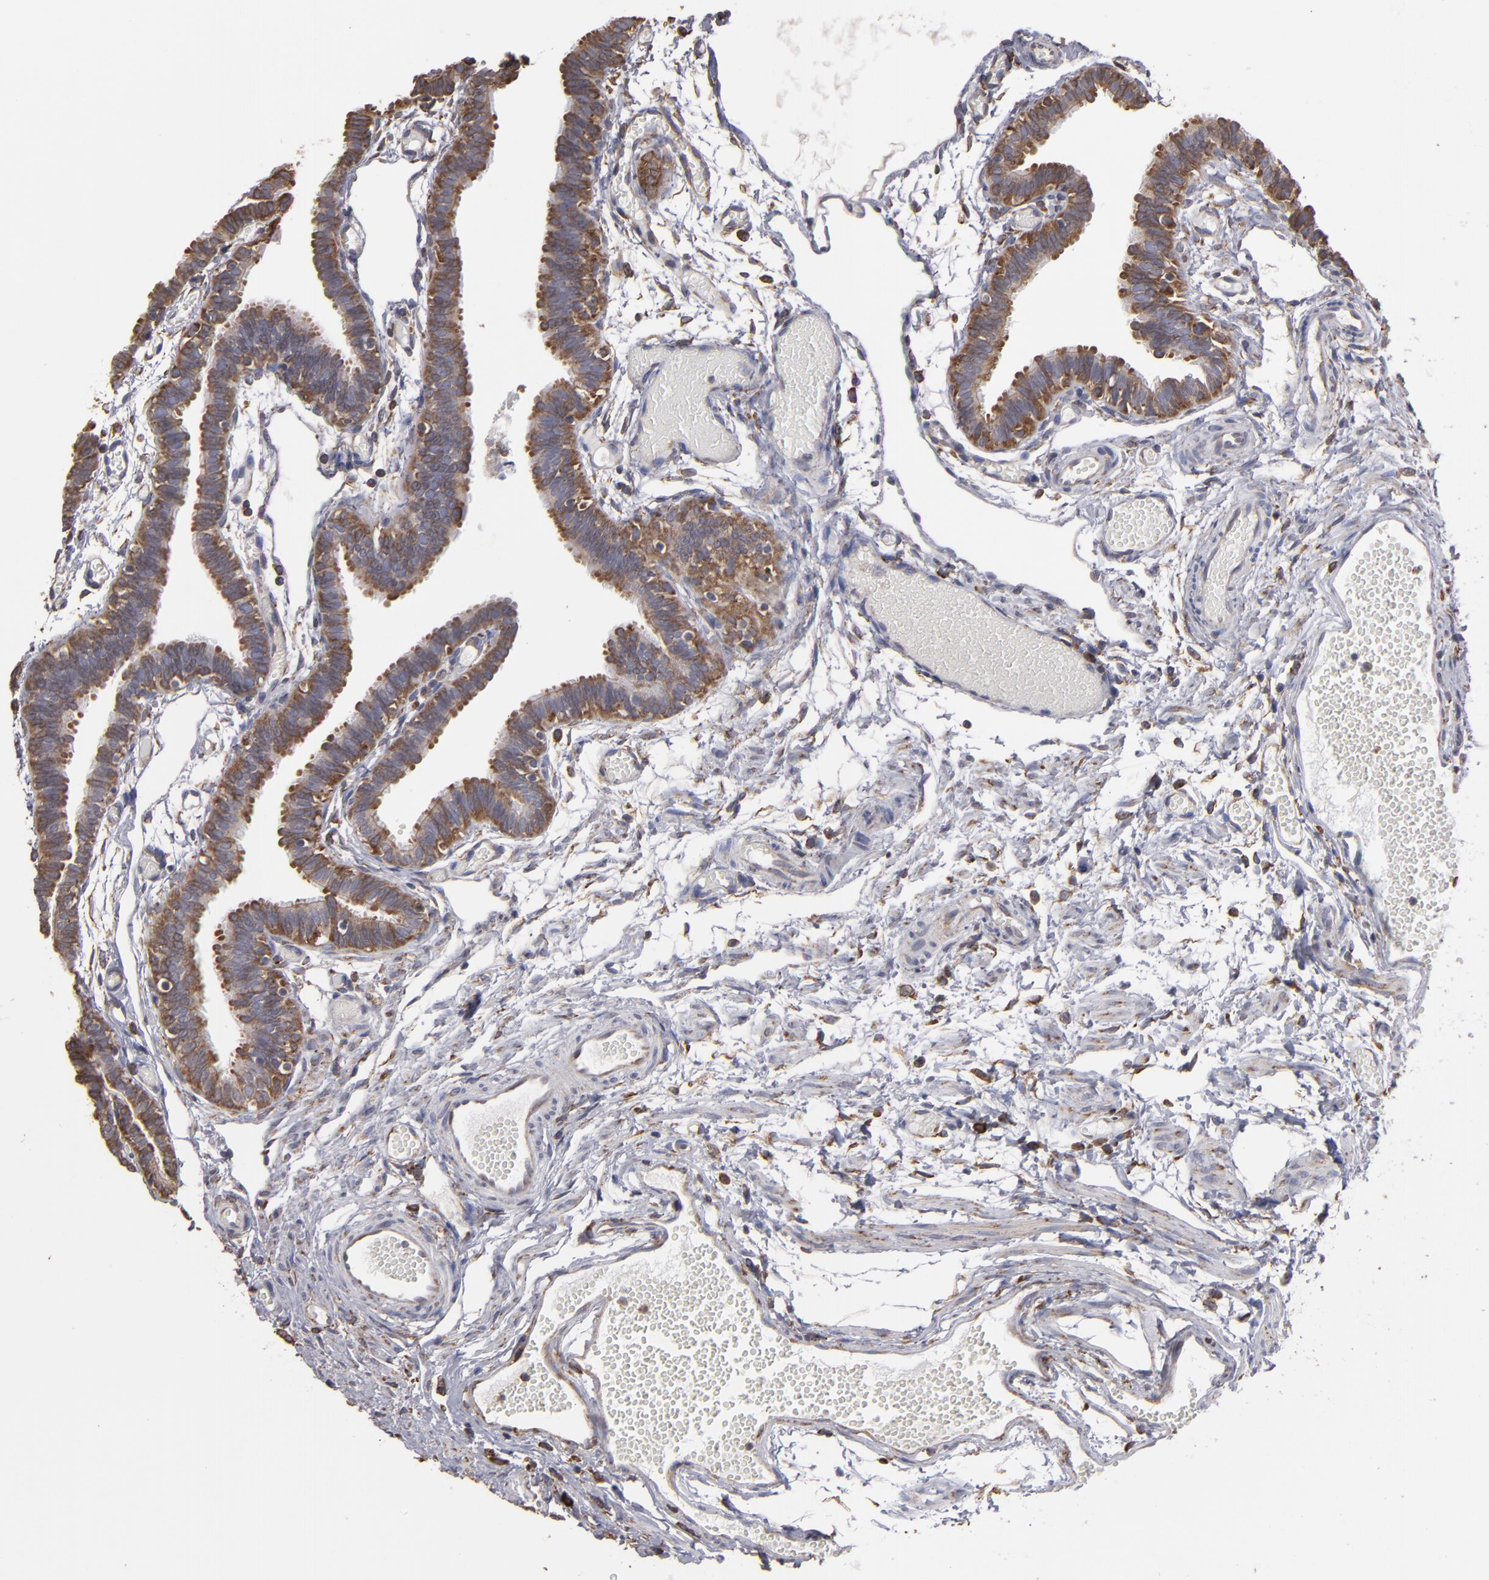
{"staining": {"intensity": "moderate", "quantity": ">75%", "location": "cytoplasmic/membranous"}, "tissue": "fallopian tube", "cell_type": "Glandular cells", "image_type": "normal", "snomed": [{"axis": "morphology", "description": "Normal tissue, NOS"}, {"axis": "topography", "description": "Fallopian tube"}], "caption": "Immunohistochemistry of benign fallopian tube displays medium levels of moderate cytoplasmic/membranous staining in about >75% of glandular cells.", "gene": "SND1", "patient": {"sex": "female", "age": 29}}